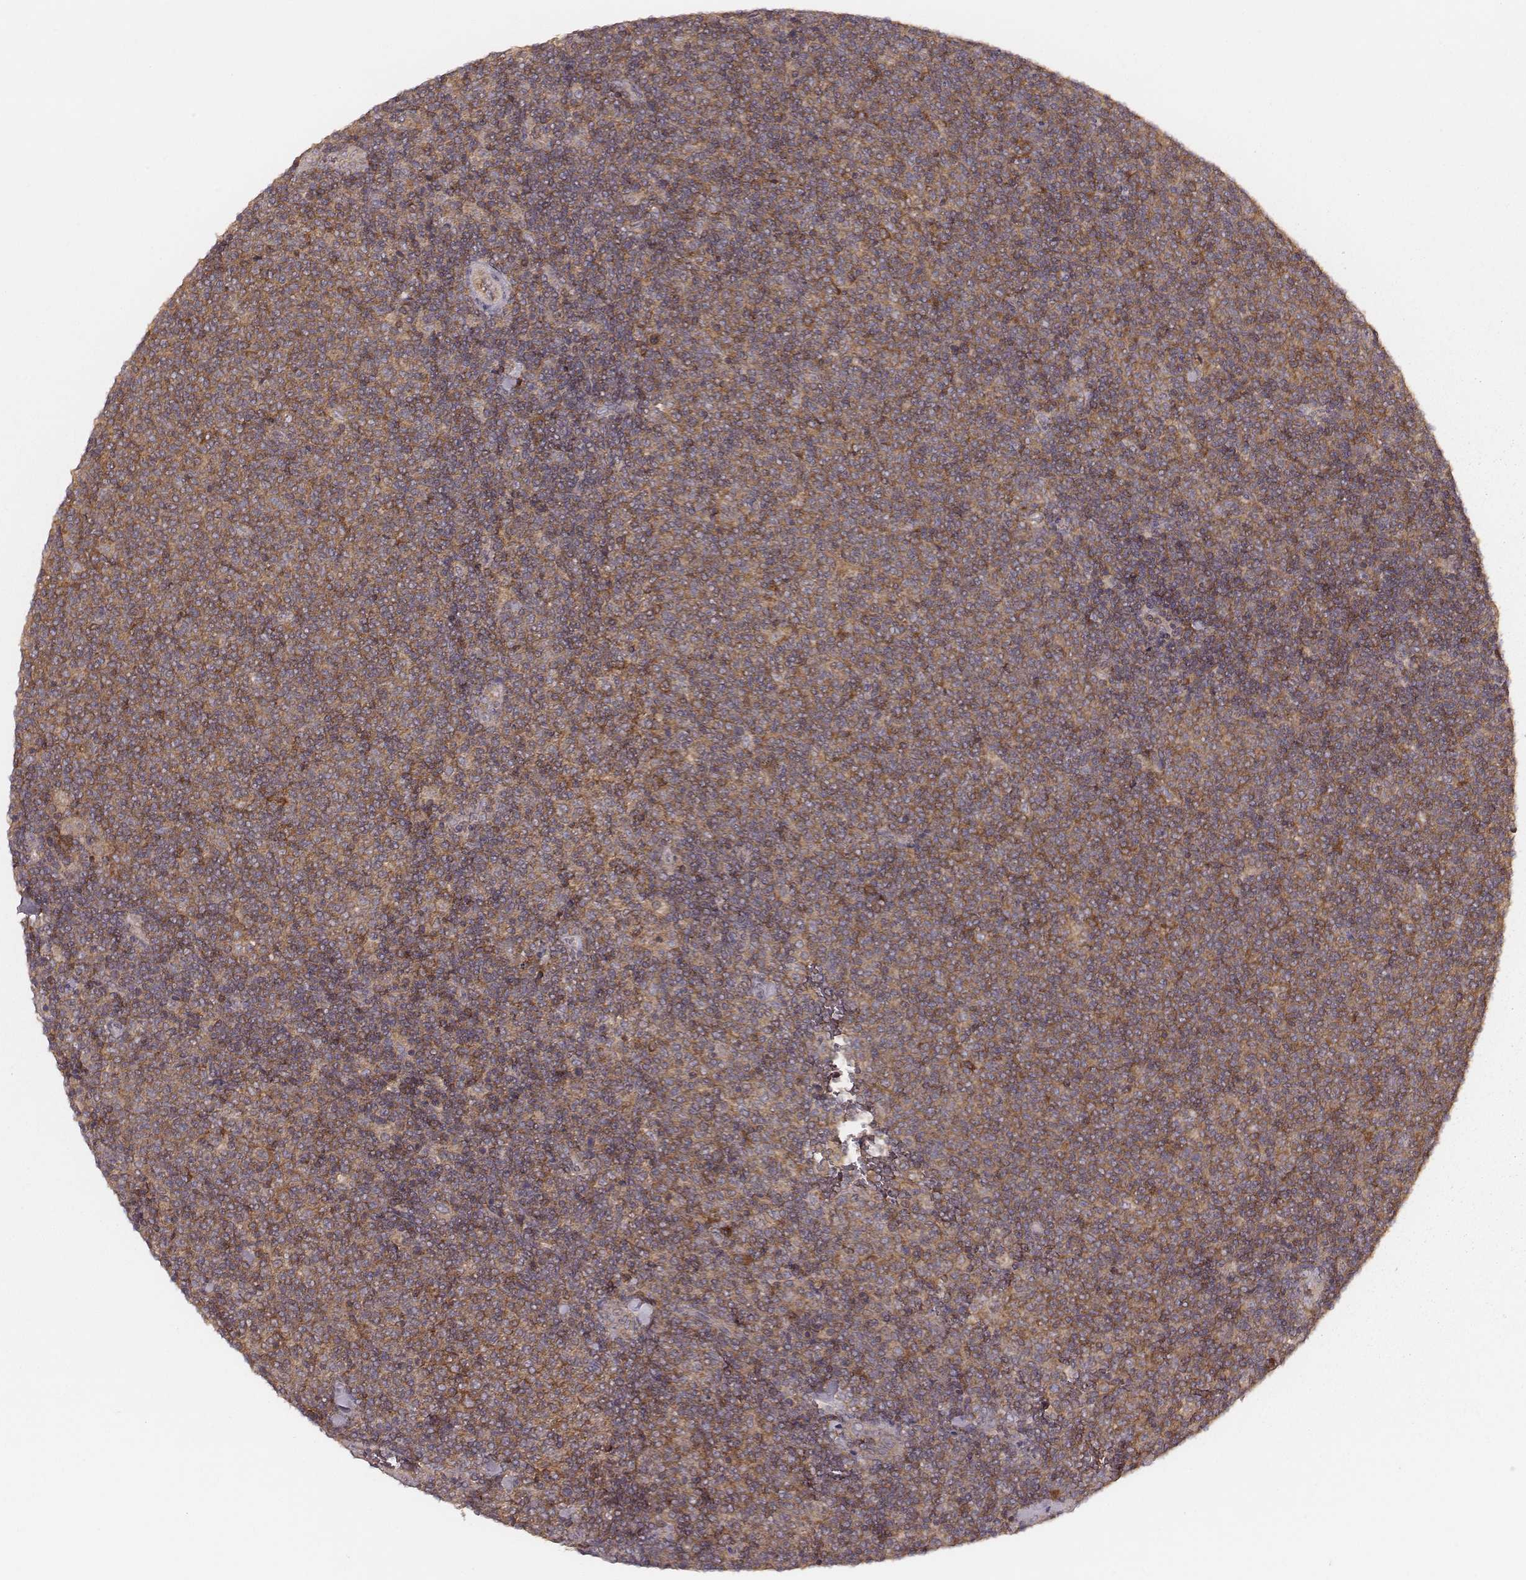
{"staining": {"intensity": "weak", "quantity": "25%-75%", "location": "cytoplasmic/membranous"}, "tissue": "lymphoma", "cell_type": "Tumor cells", "image_type": "cancer", "snomed": [{"axis": "morphology", "description": "Malignant lymphoma, non-Hodgkin's type, Low grade"}, {"axis": "topography", "description": "Lymph node"}], "caption": "Tumor cells demonstrate low levels of weak cytoplasmic/membranous expression in about 25%-75% of cells in human lymphoma. The staining was performed using DAB (3,3'-diaminobenzidine) to visualize the protein expression in brown, while the nuclei were stained in blue with hematoxylin (Magnification: 20x).", "gene": "CARS1", "patient": {"sex": "male", "age": 52}}